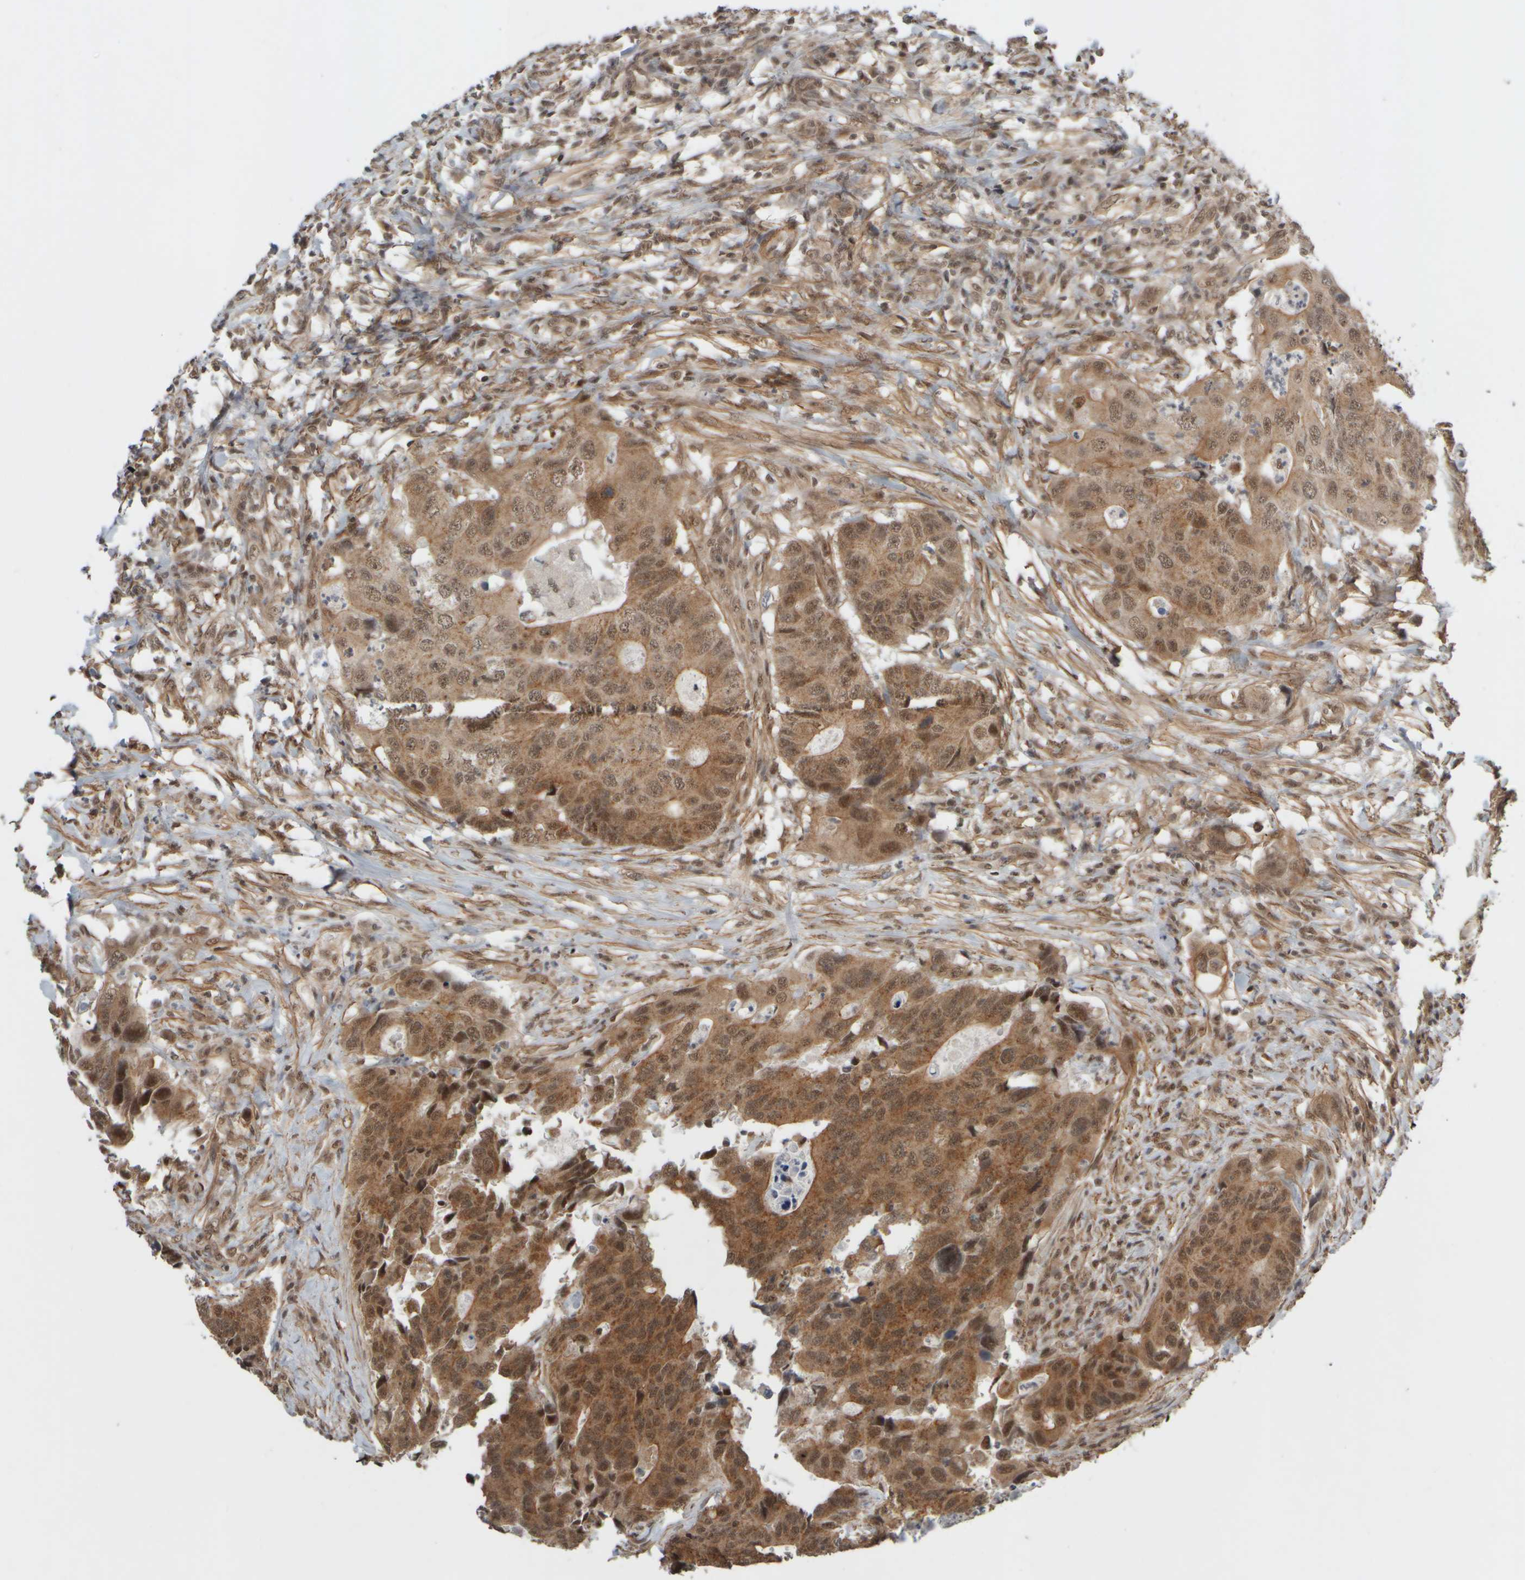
{"staining": {"intensity": "moderate", "quantity": ">75%", "location": "cytoplasmic/membranous,nuclear"}, "tissue": "colorectal cancer", "cell_type": "Tumor cells", "image_type": "cancer", "snomed": [{"axis": "morphology", "description": "Adenocarcinoma, NOS"}, {"axis": "topography", "description": "Colon"}], "caption": "Moderate cytoplasmic/membranous and nuclear protein staining is appreciated in approximately >75% of tumor cells in adenocarcinoma (colorectal).", "gene": "SYNRG", "patient": {"sex": "male", "age": 71}}